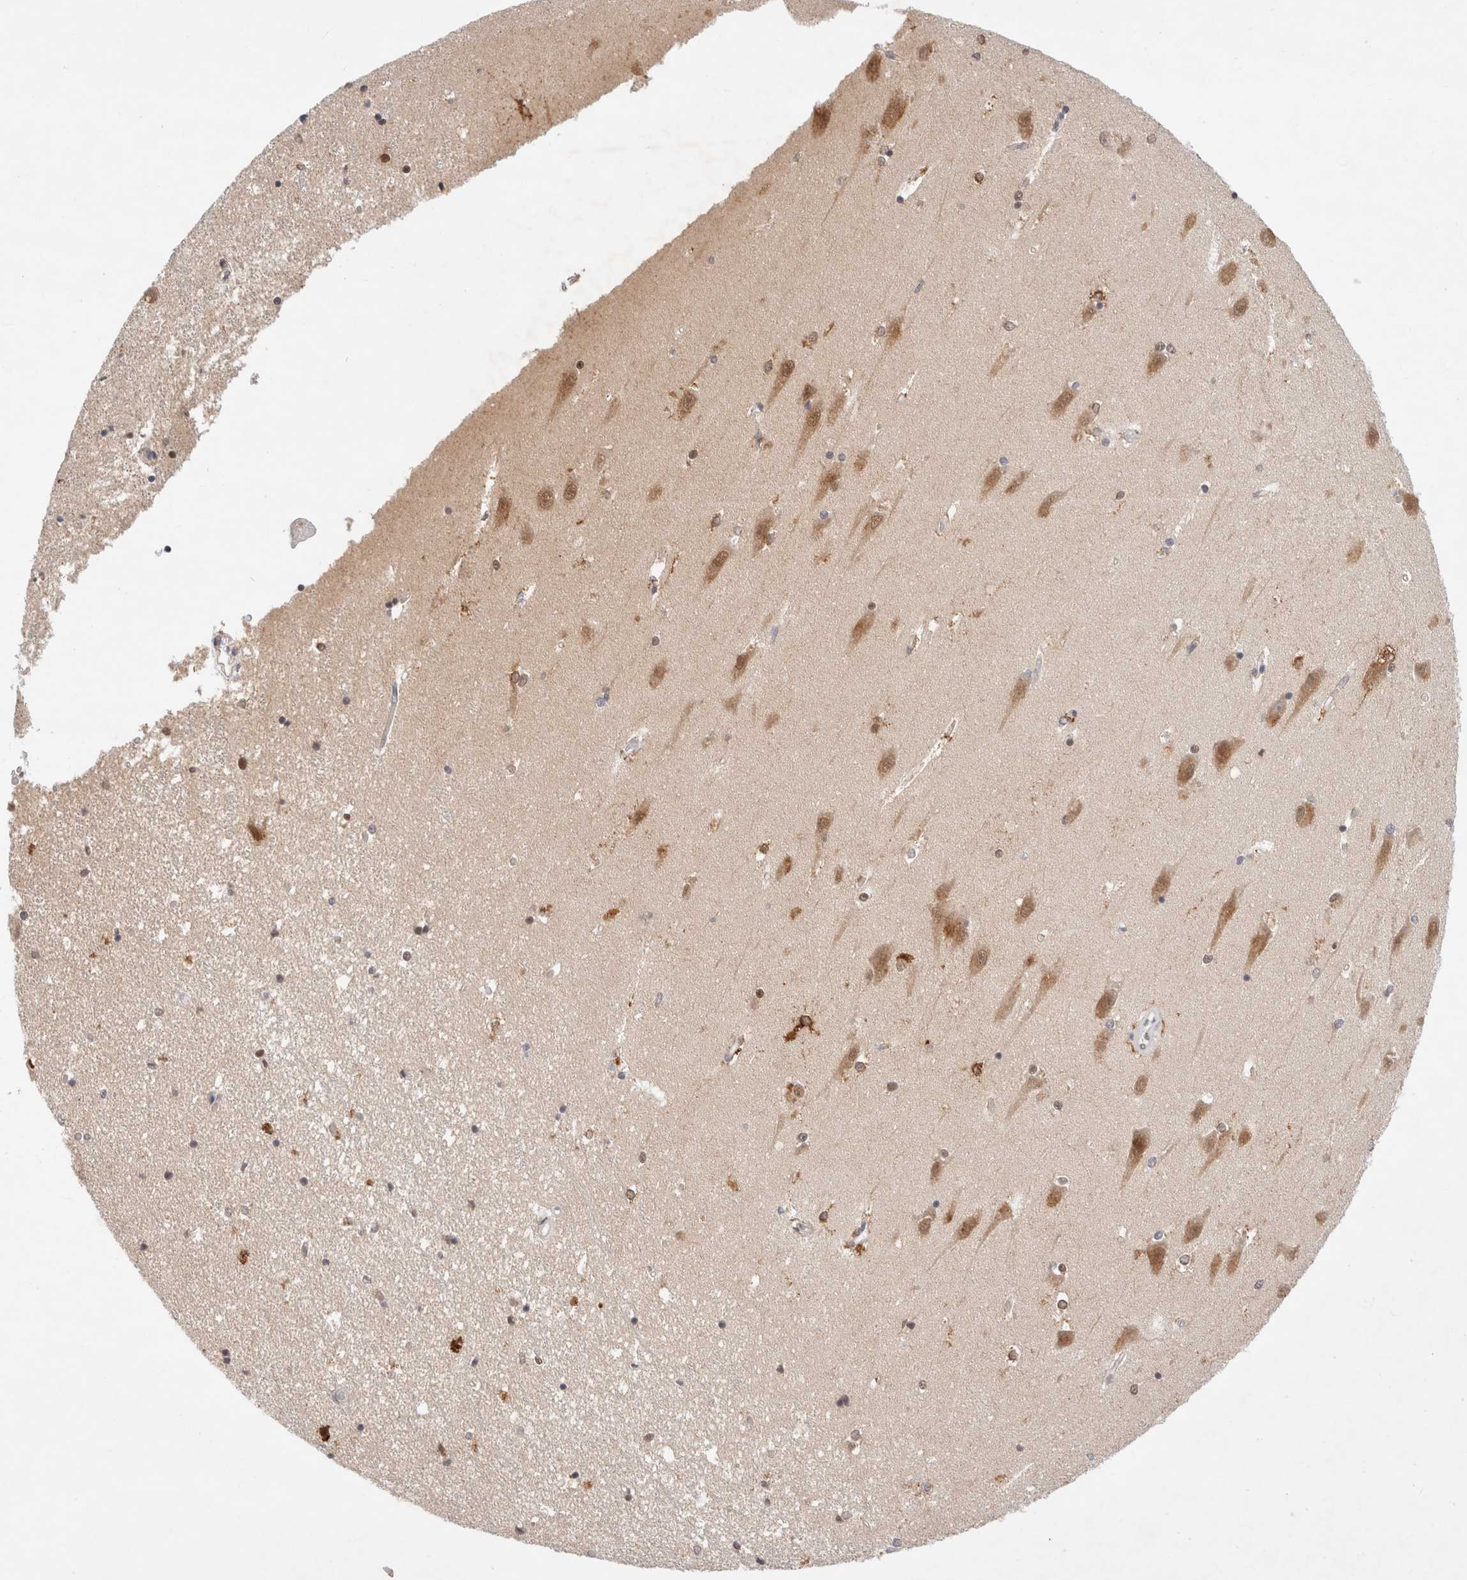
{"staining": {"intensity": "moderate", "quantity": "25%-75%", "location": "cytoplasmic/membranous"}, "tissue": "hippocampus", "cell_type": "Glial cells", "image_type": "normal", "snomed": [{"axis": "morphology", "description": "Normal tissue, NOS"}, {"axis": "topography", "description": "Hippocampus"}], "caption": "Hippocampus stained with immunohistochemistry (IHC) exhibits moderate cytoplasmic/membranous expression in about 25%-75% of glial cells. (IHC, brightfield microscopy, high magnification).", "gene": "GTF2I", "patient": {"sex": "male", "age": 45}}